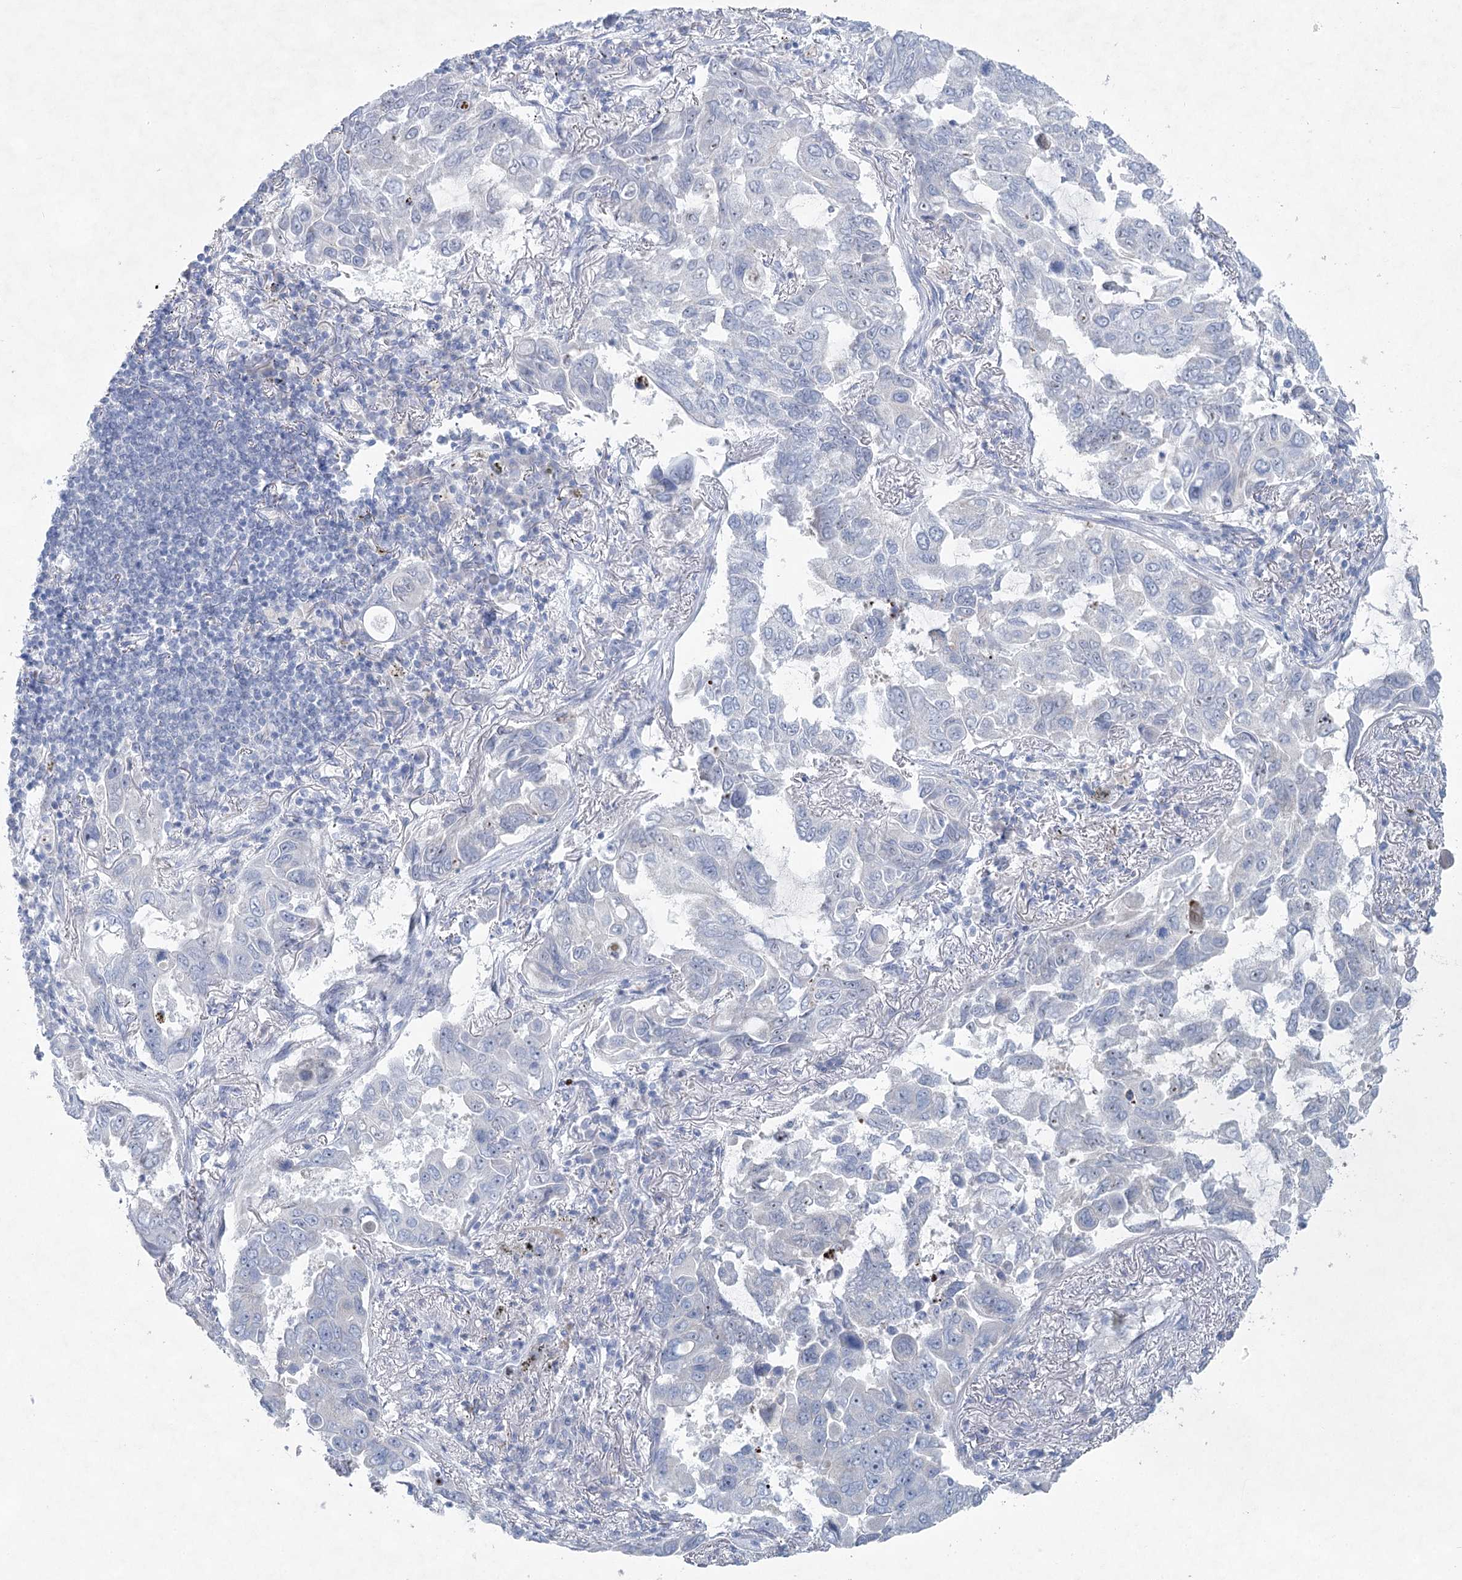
{"staining": {"intensity": "negative", "quantity": "none", "location": "none"}, "tissue": "lung cancer", "cell_type": "Tumor cells", "image_type": "cancer", "snomed": [{"axis": "morphology", "description": "Adenocarcinoma, NOS"}, {"axis": "topography", "description": "Lung"}], "caption": "A micrograph of human lung adenocarcinoma is negative for staining in tumor cells.", "gene": "WDR74", "patient": {"sex": "male", "age": 64}}